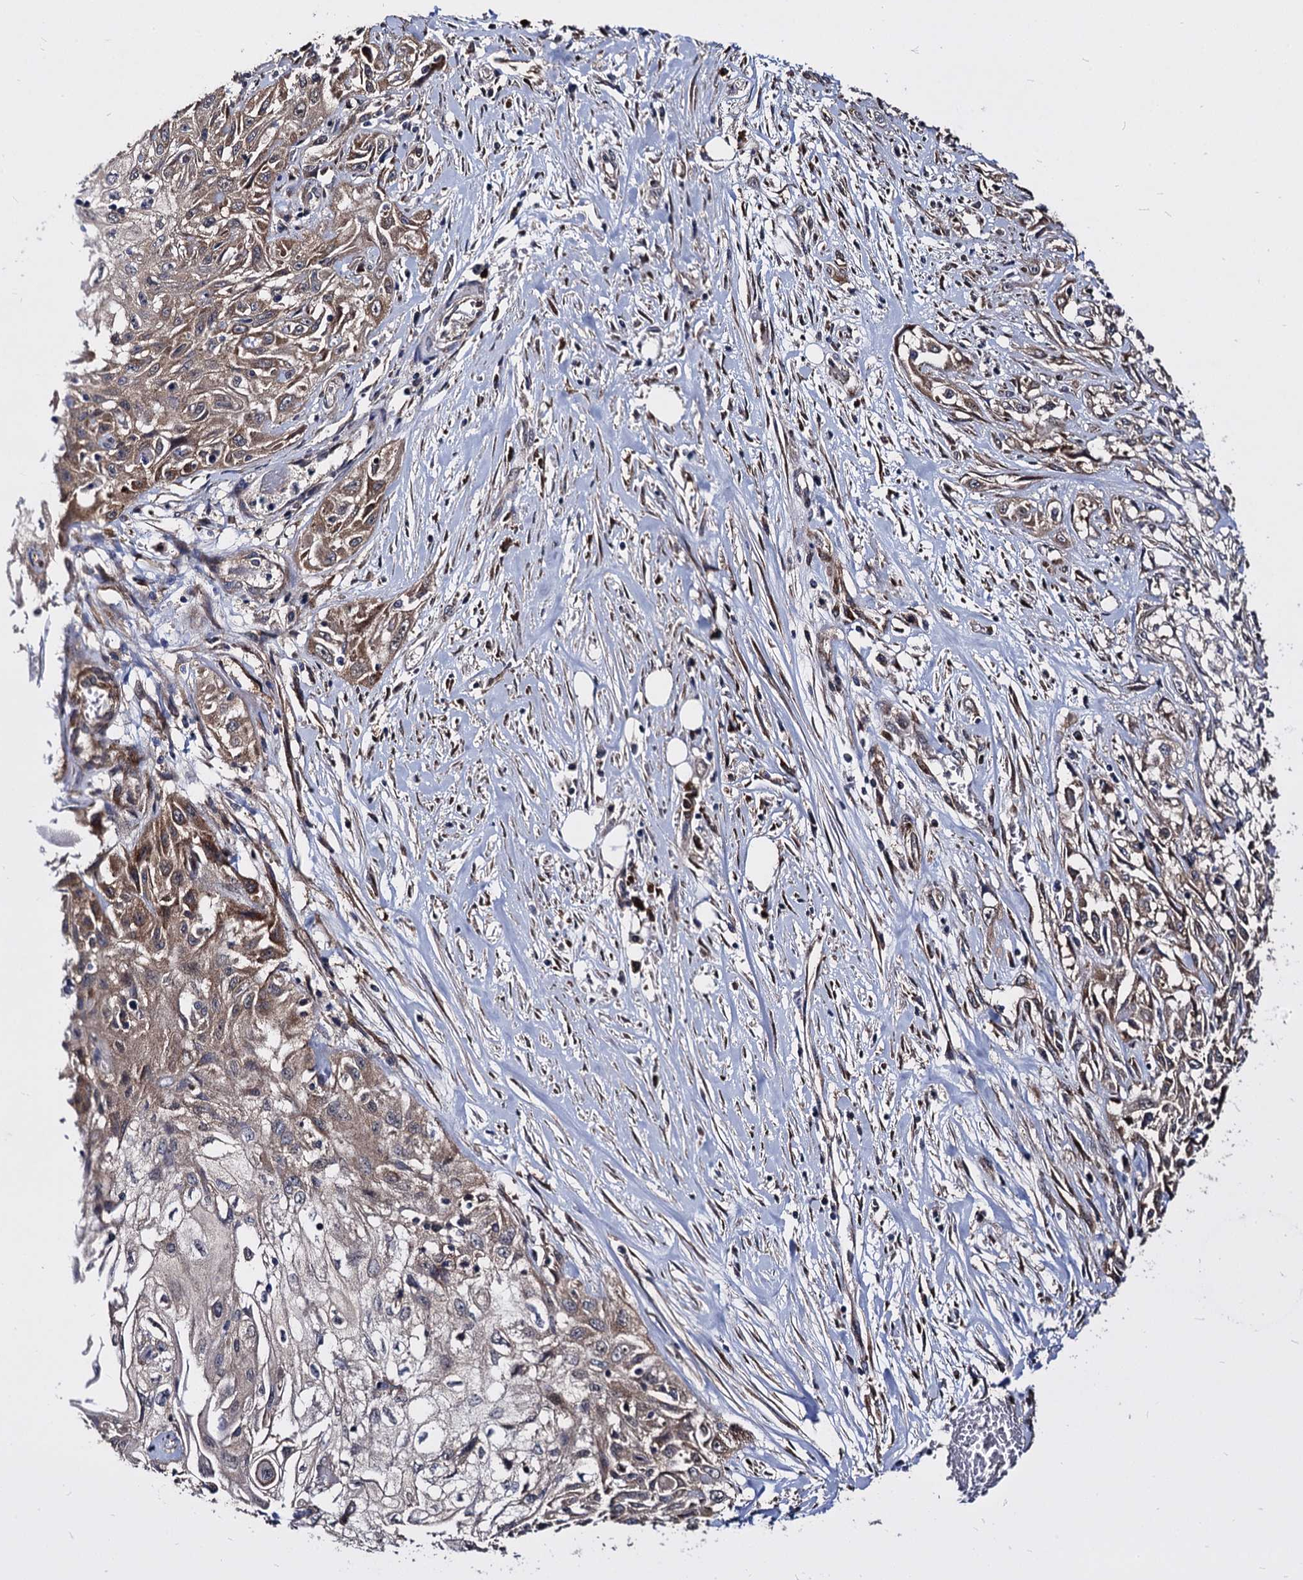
{"staining": {"intensity": "moderate", "quantity": ">75%", "location": "cytoplasmic/membranous"}, "tissue": "skin cancer", "cell_type": "Tumor cells", "image_type": "cancer", "snomed": [{"axis": "morphology", "description": "Squamous cell carcinoma, NOS"}, {"axis": "morphology", "description": "Squamous cell carcinoma, metastatic, NOS"}, {"axis": "topography", "description": "Skin"}, {"axis": "topography", "description": "Lymph node"}], "caption": "Immunohistochemical staining of human skin cancer (metastatic squamous cell carcinoma) demonstrates moderate cytoplasmic/membranous protein positivity in about >75% of tumor cells.", "gene": "NME1", "patient": {"sex": "male", "age": 75}}